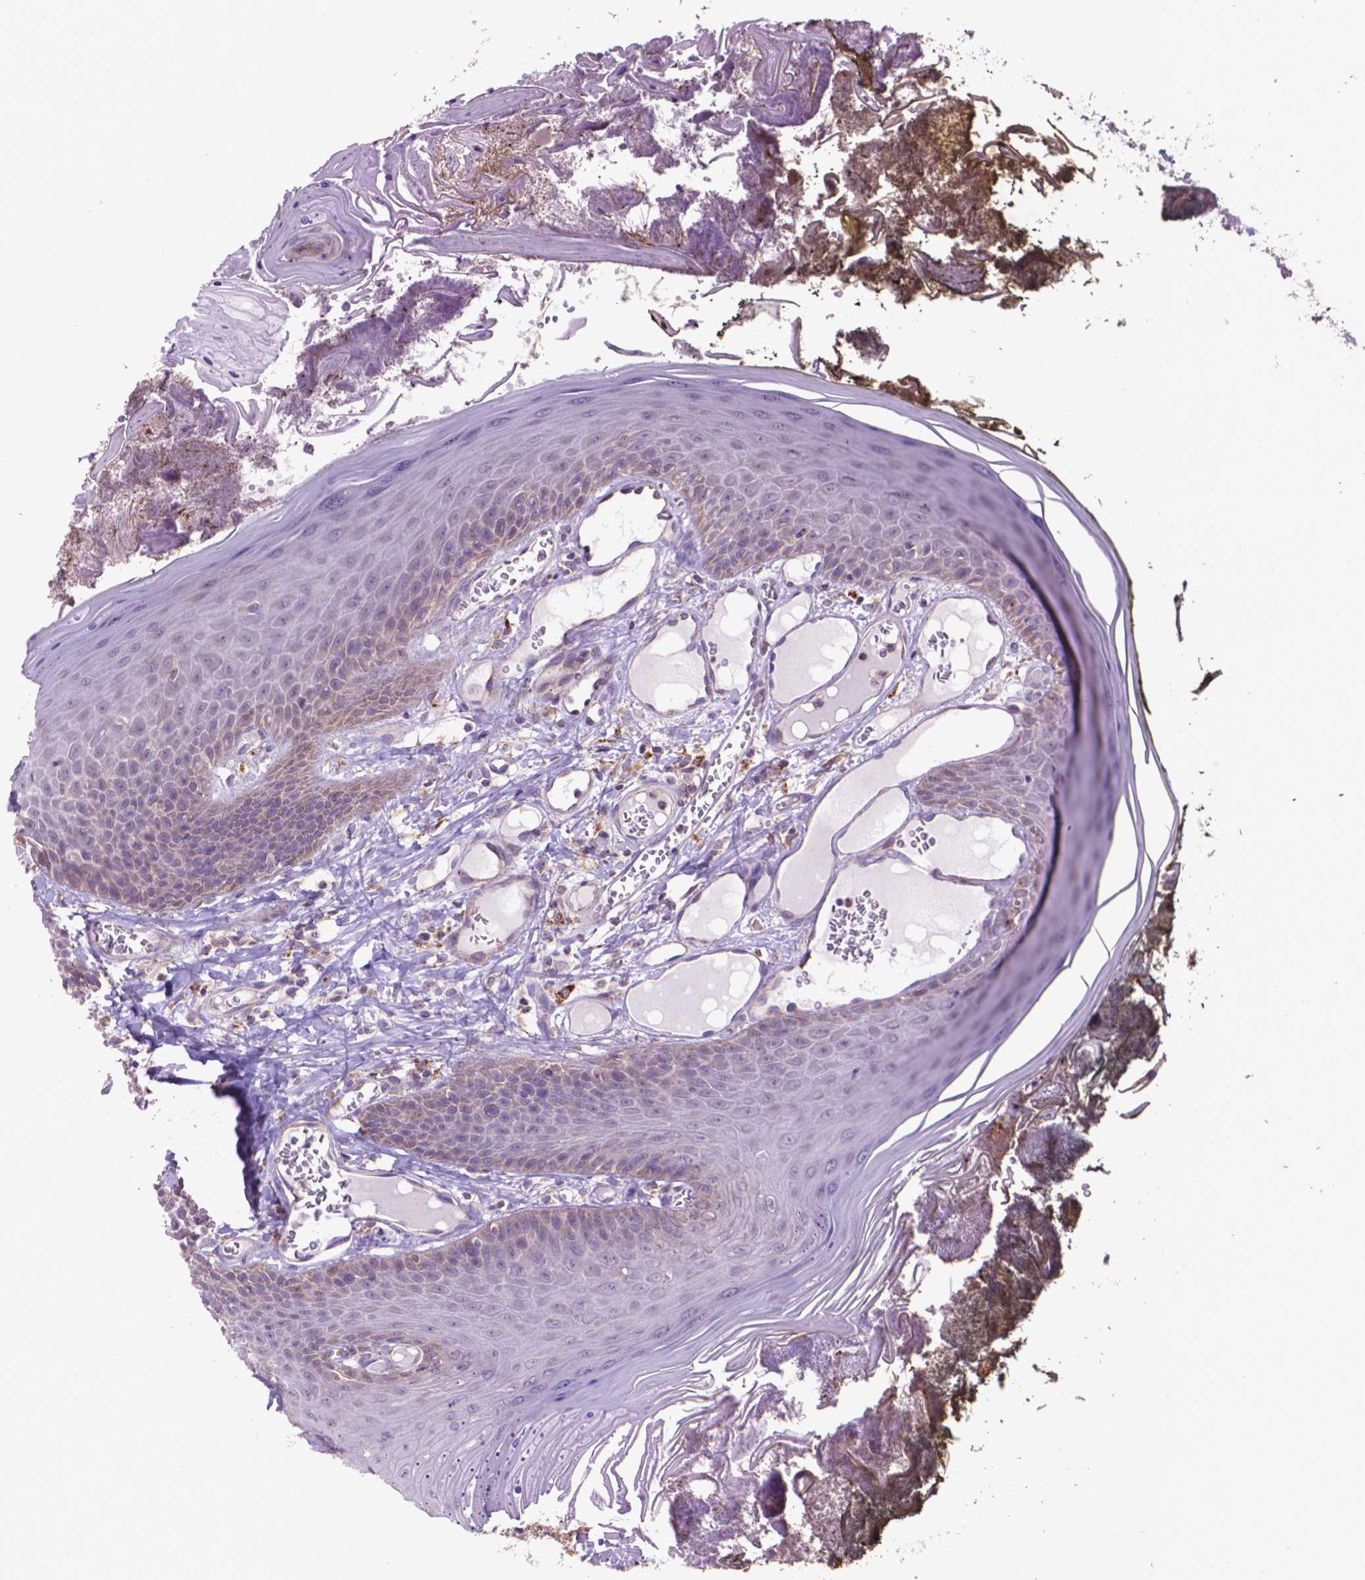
{"staining": {"intensity": "moderate", "quantity": "<25%", "location": "cytoplasmic/membranous"}, "tissue": "oral mucosa", "cell_type": "Squamous epithelial cells", "image_type": "normal", "snomed": [{"axis": "morphology", "description": "Normal tissue, NOS"}, {"axis": "topography", "description": "Oral tissue"}], "caption": "A brown stain highlights moderate cytoplasmic/membranous positivity of a protein in squamous epithelial cells of benign oral mucosa.", "gene": "GLB1", "patient": {"sex": "male", "age": 9}}